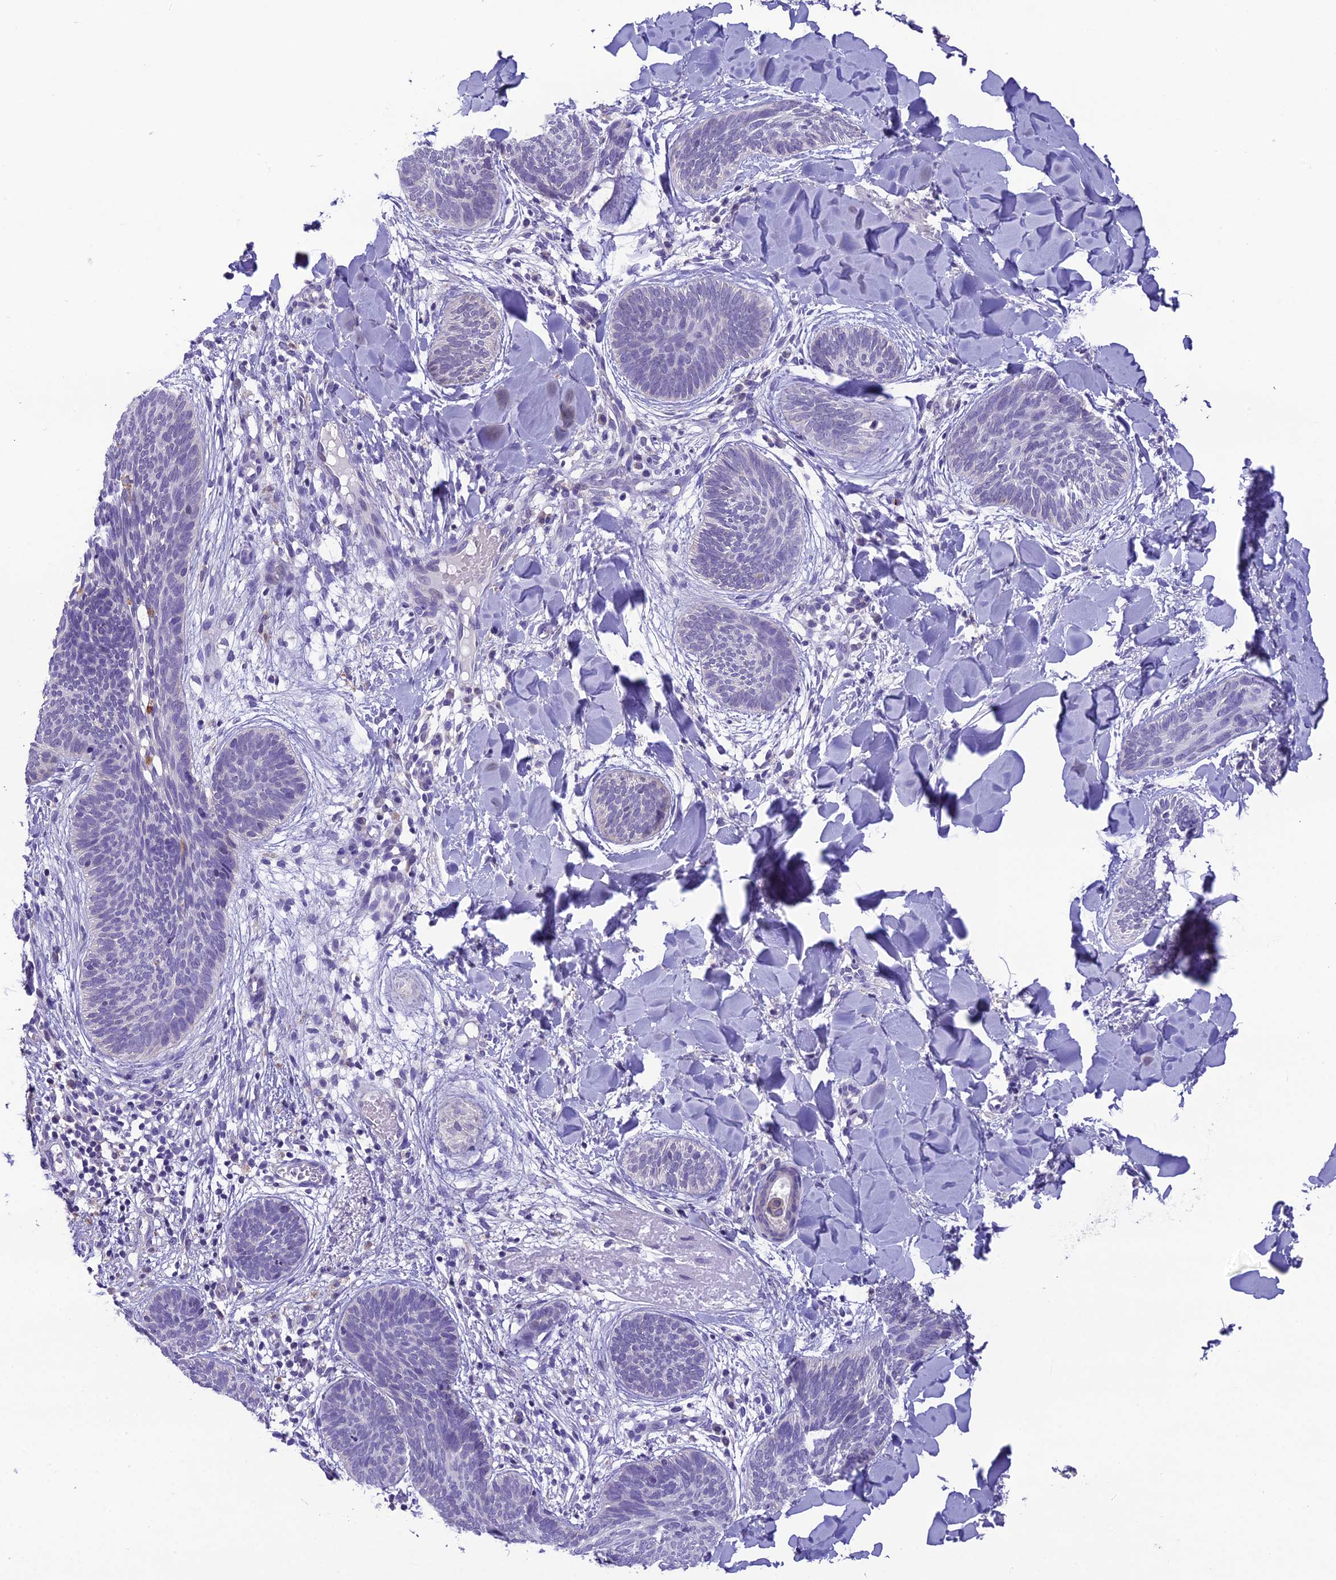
{"staining": {"intensity": "negative", "quantity": "none", "location": "none"}, "tissue": "skin cancer", "cell_type": "Tumor cells", "image_type": "cancer", "snomed": [{"axis": "morphology", "description": "Basal cell carcinoma"}, {"axis": "topography", "description": "Skin"}], "caption": "DAB (3,3'-diaminobenzidine) immunohistochemical staining of skin basal cell carcinoma shows no significant positivity in tumor cells.", "gene": "MIIP", "patient": {"sex": "female", "age": 81}}